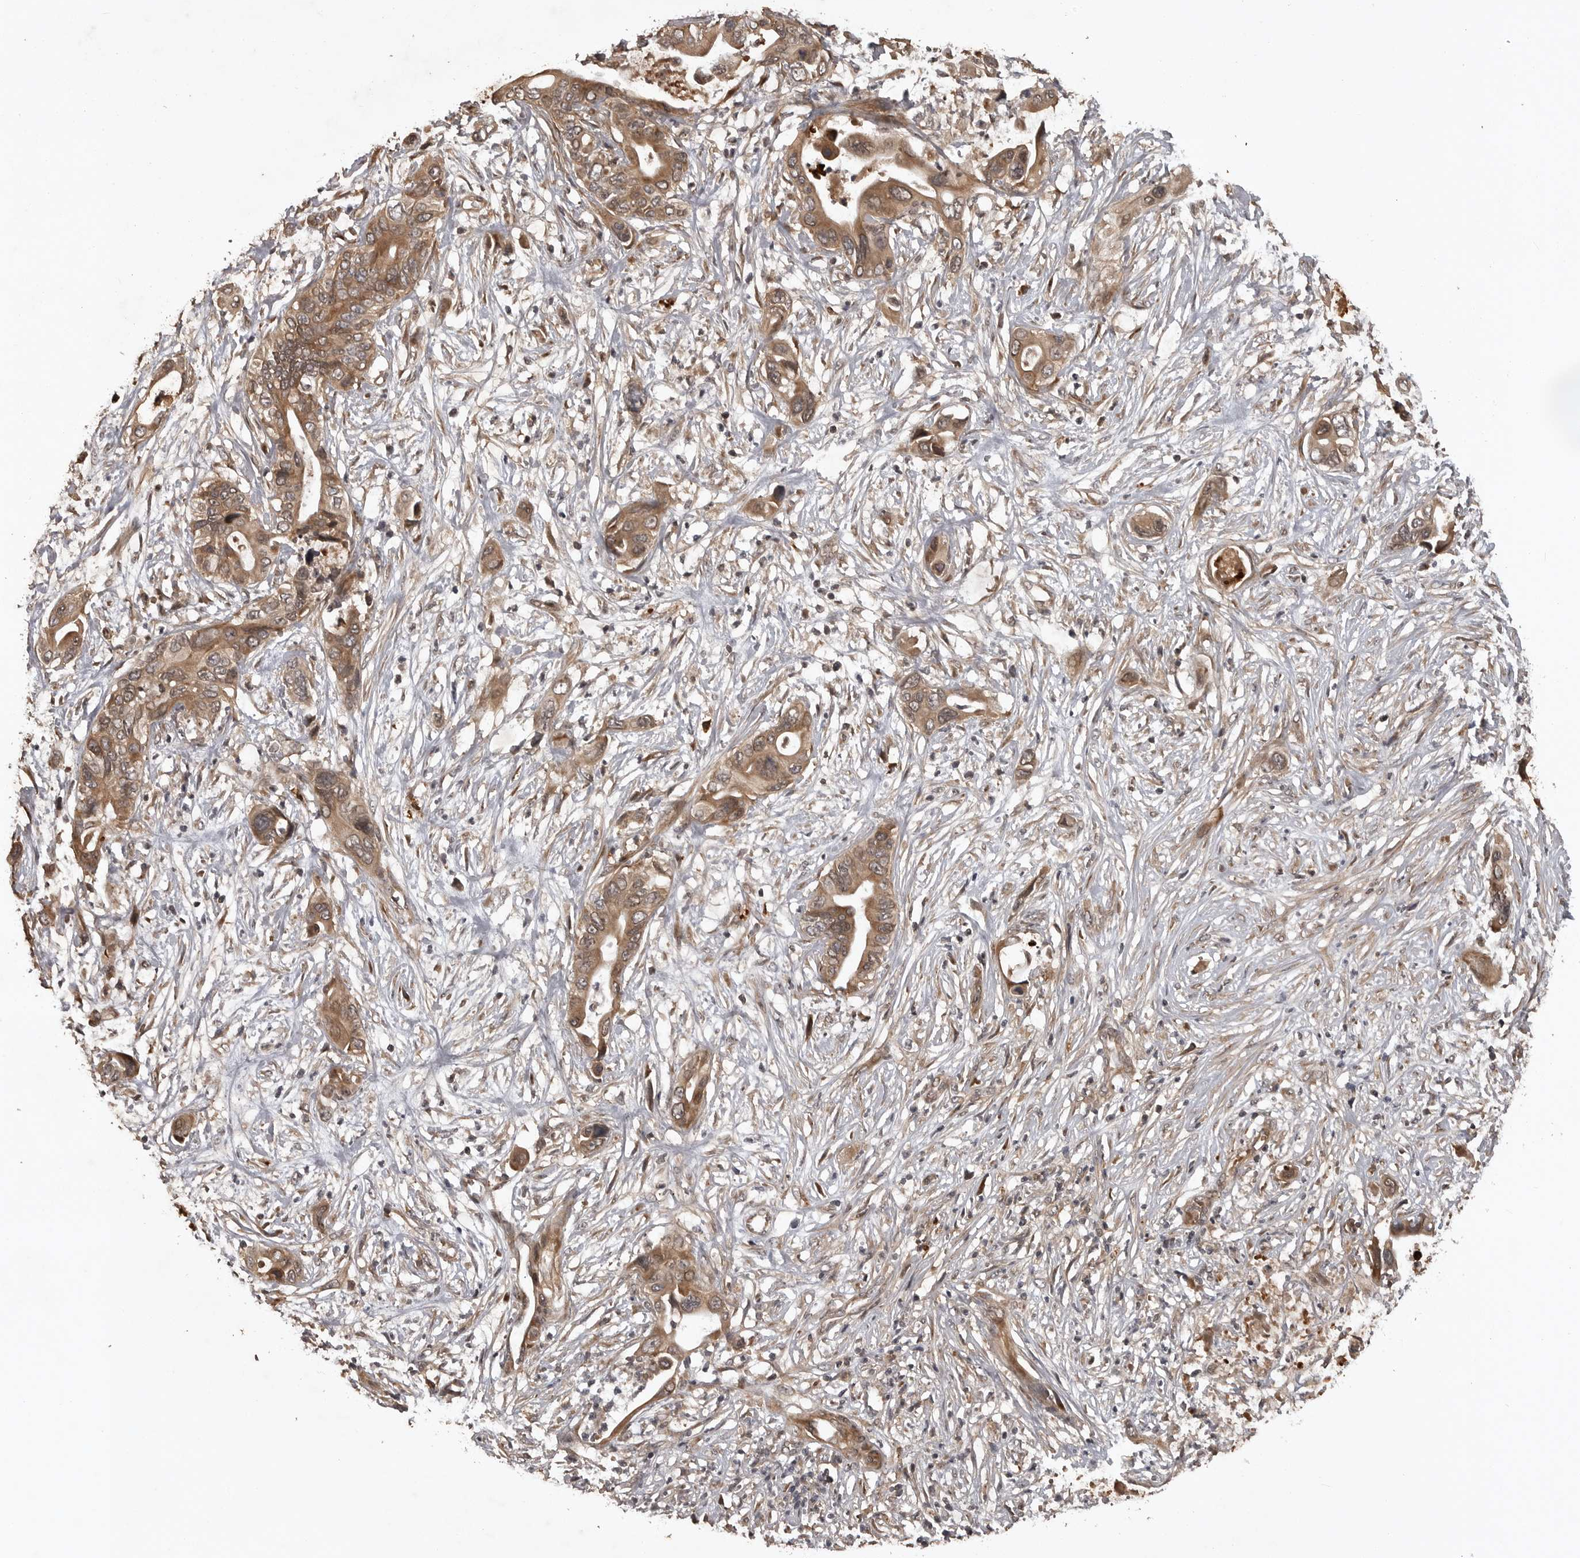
{"staining": {"intensity": "moderate", "quantity": ">75%", "location": "cytoplasmic/membranous"}, "tissue": "pancreatic cancer", "cell_type": "Tumor cells", "image_type": "cancer", "snomed": [{"axis": "morphology", "description": "Adenocarcinoma, NOS"}, {"axis": "topography", "description": "Pancreas"}], "caption": "Moderate cytoplasmic/membranous positivity for a protein is appreciated in approximately >75% of tumor cells of adenocarcinoma (pancreatic) using IHC.", "gene": "AKAP7", "patient": {"sex": "male", "age": 66}}